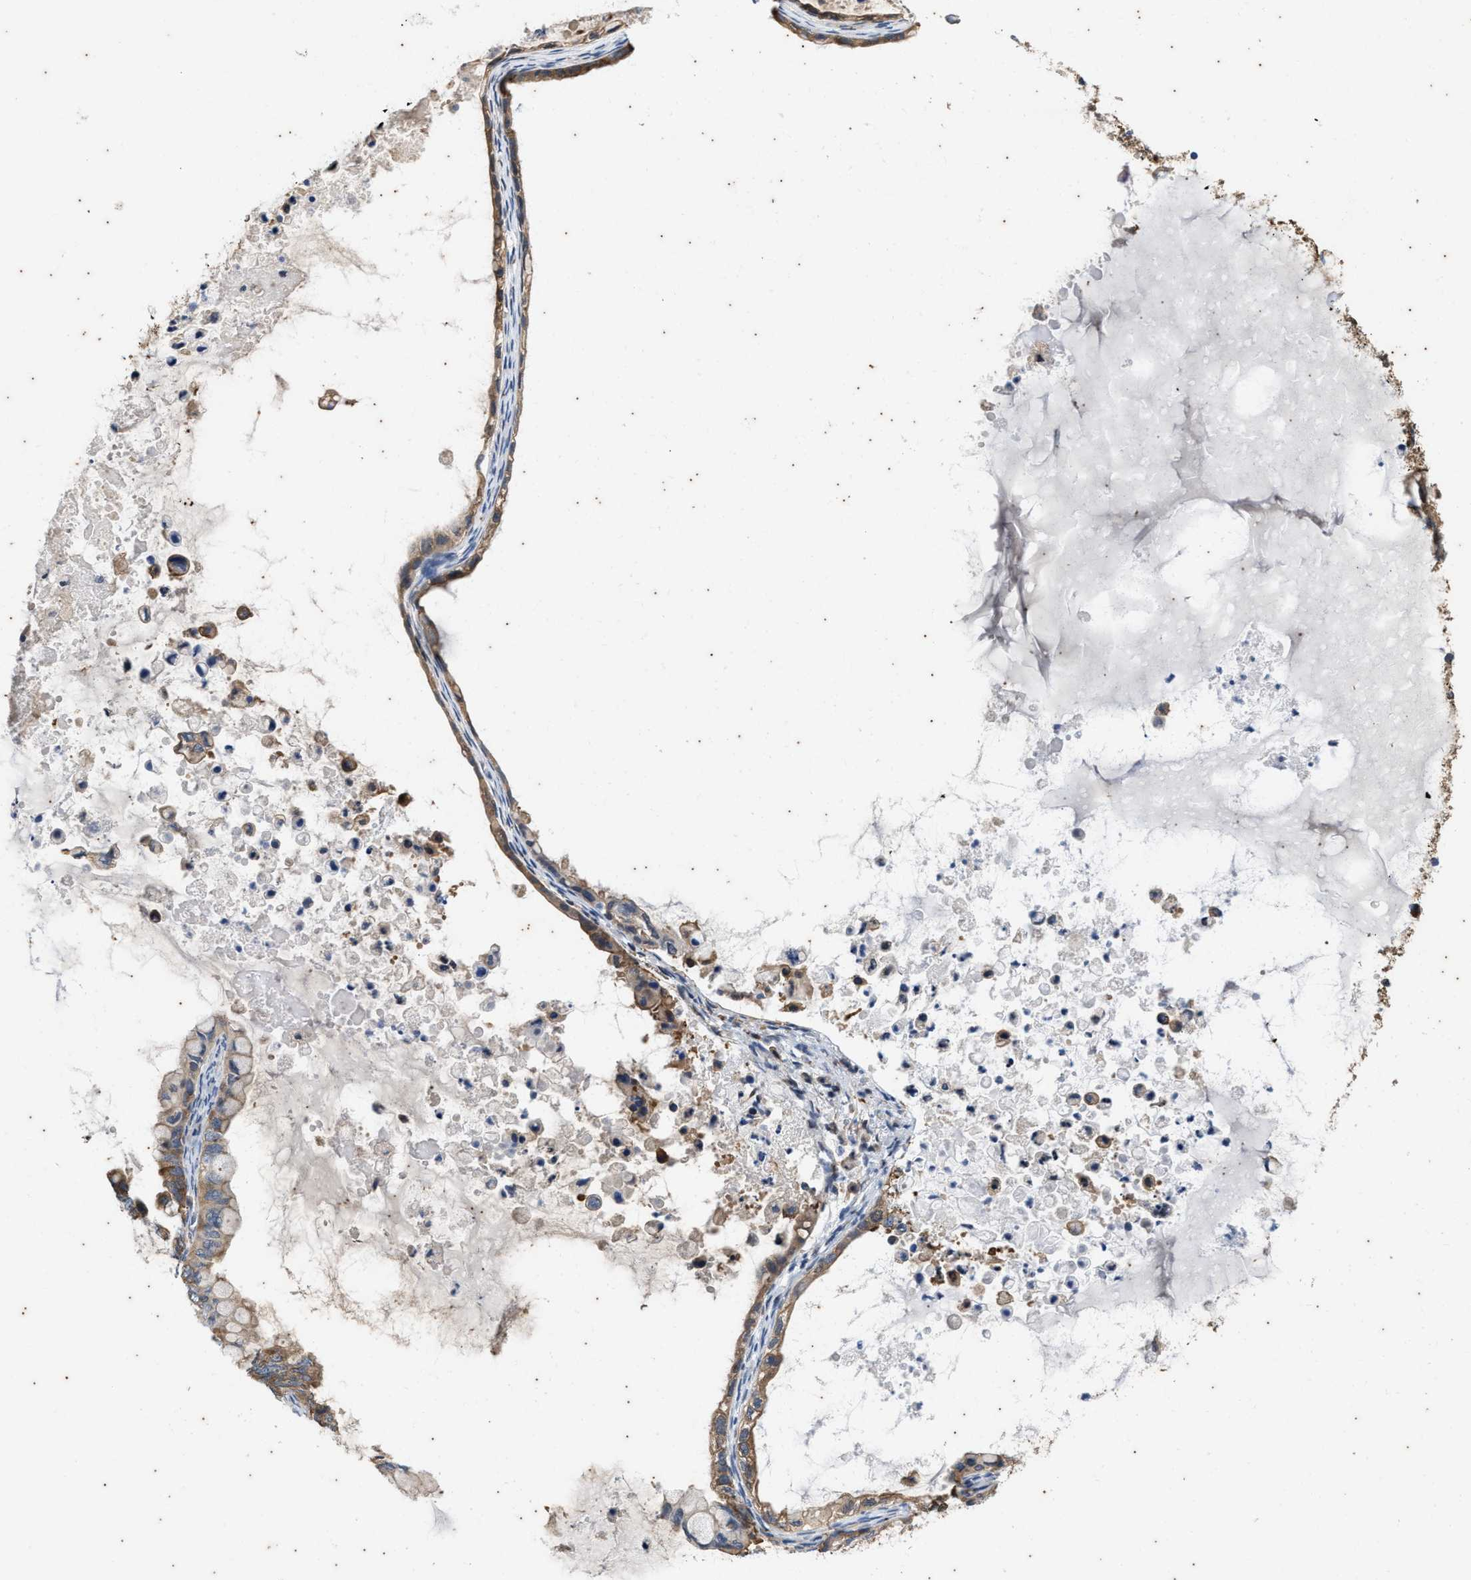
{"staining": {"intensity": "moderate", "quantity": ">75%", "location": "cytoplasmic/membranous"}, "tissue": "ovarian cancer", "cell_type": "Tumor cells", "image_type": "cancer", "snomed": [{"axis": "morphology", "description": "Cystadenocarcinoma, mucinous, NOS"}, {"axis": "topography", "description": "Ovary"}], "caption": "Protein analysis of mucinous cystadenocarcinoma (ovarian) tissue exhibits moderate cytoplasmic/membranous staining in about >75% of tumor cells.", "gene": "COX19", "patient": {"sex": "female", "age": 80}}